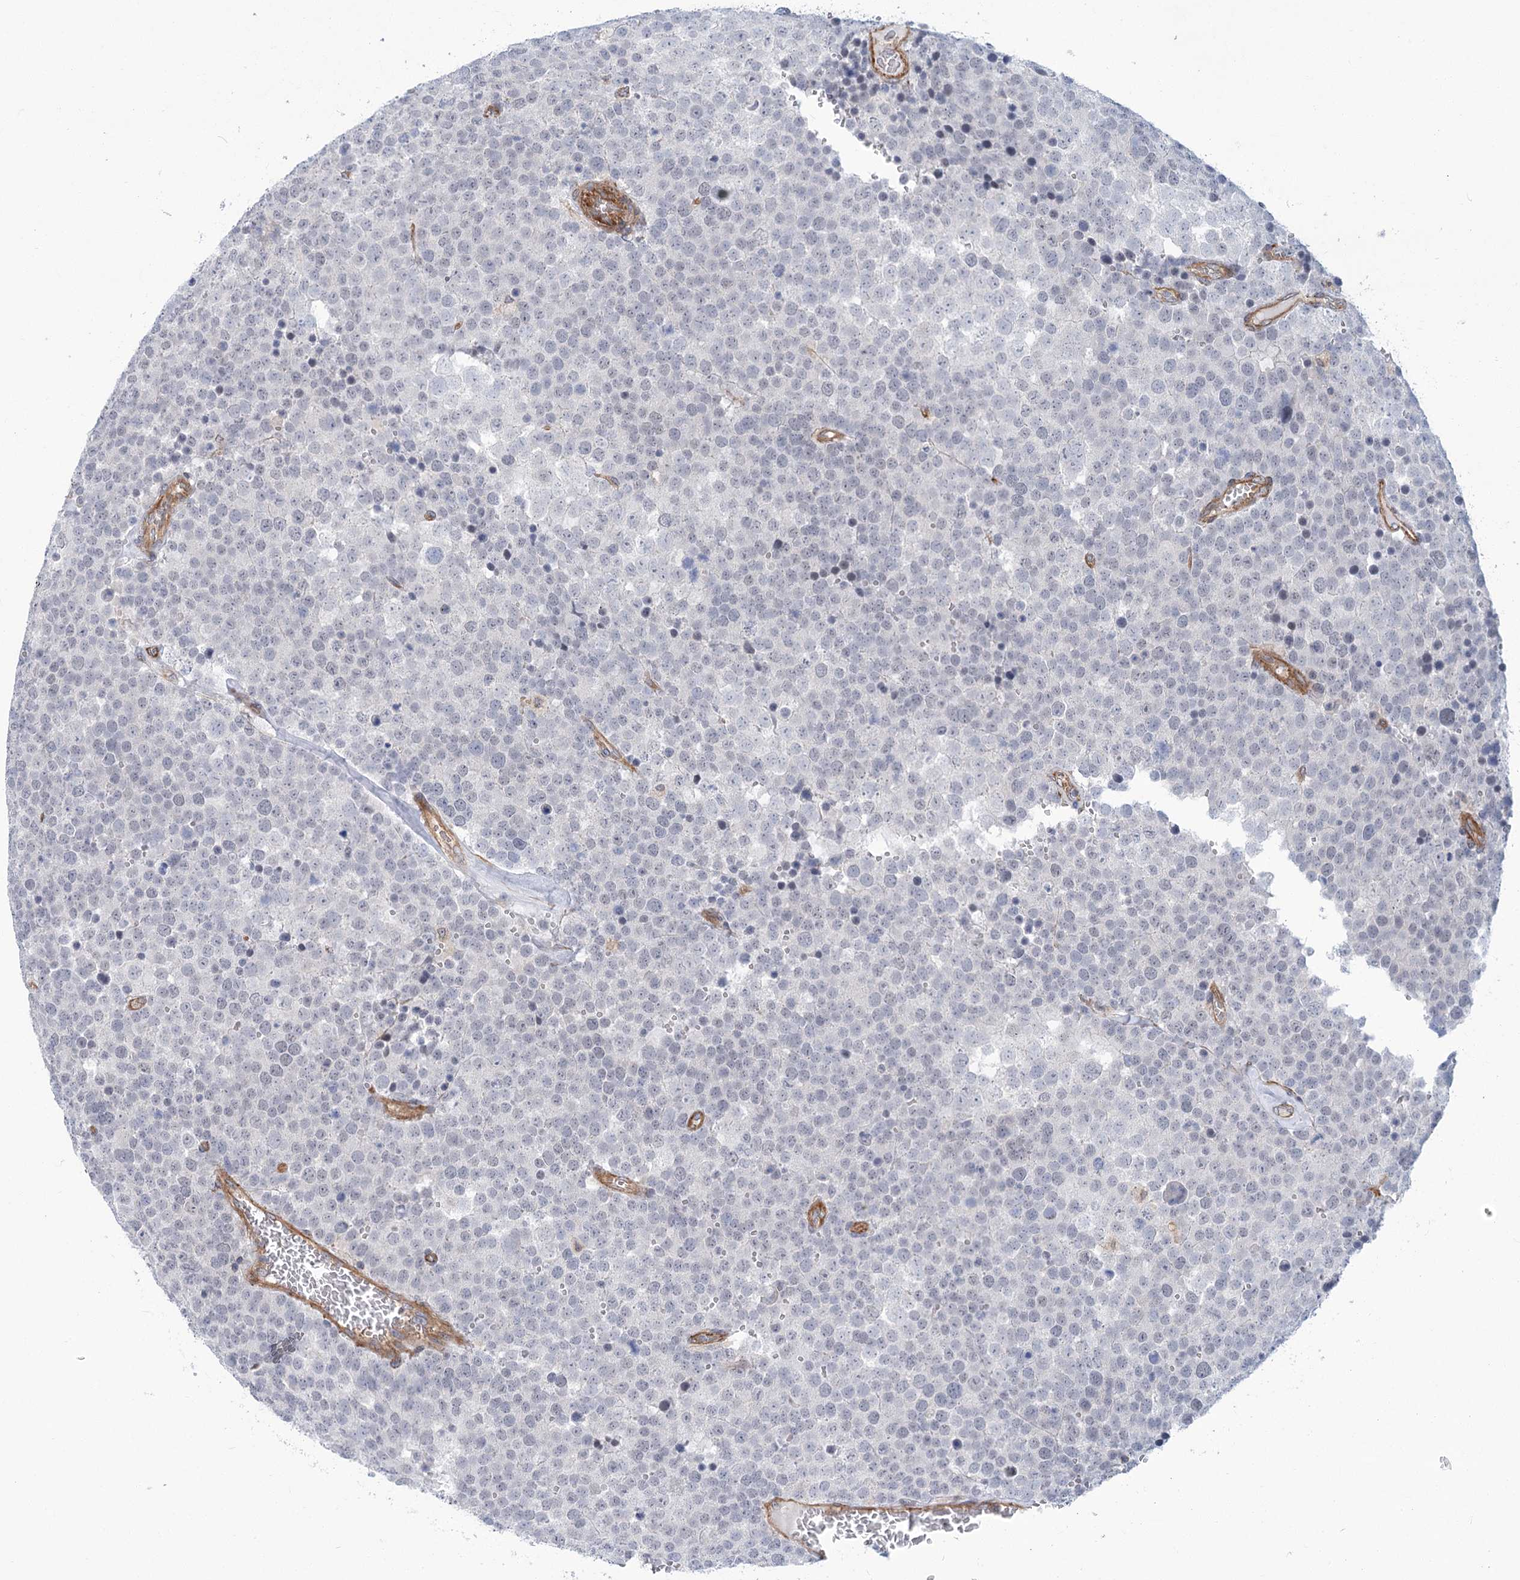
{"staining": {"intensity": "negative", "quantity": "none", "location": "none"}, "tissue": "testis cancer", "cell_type": "Tumor cells", "image_type": "cancer", "snomed": [{"axis": "morphology", "description": "Seminoma, NOS"}, {"axis": "topography", "description": "Testis"}], "caption": "Immunohistochemistry of human seminoma (testis) displays no positivity in tumor cells. Nuclei are stained in blue.", "gene": "THAP6", "patient": {"sex": "male", "age": 71}}